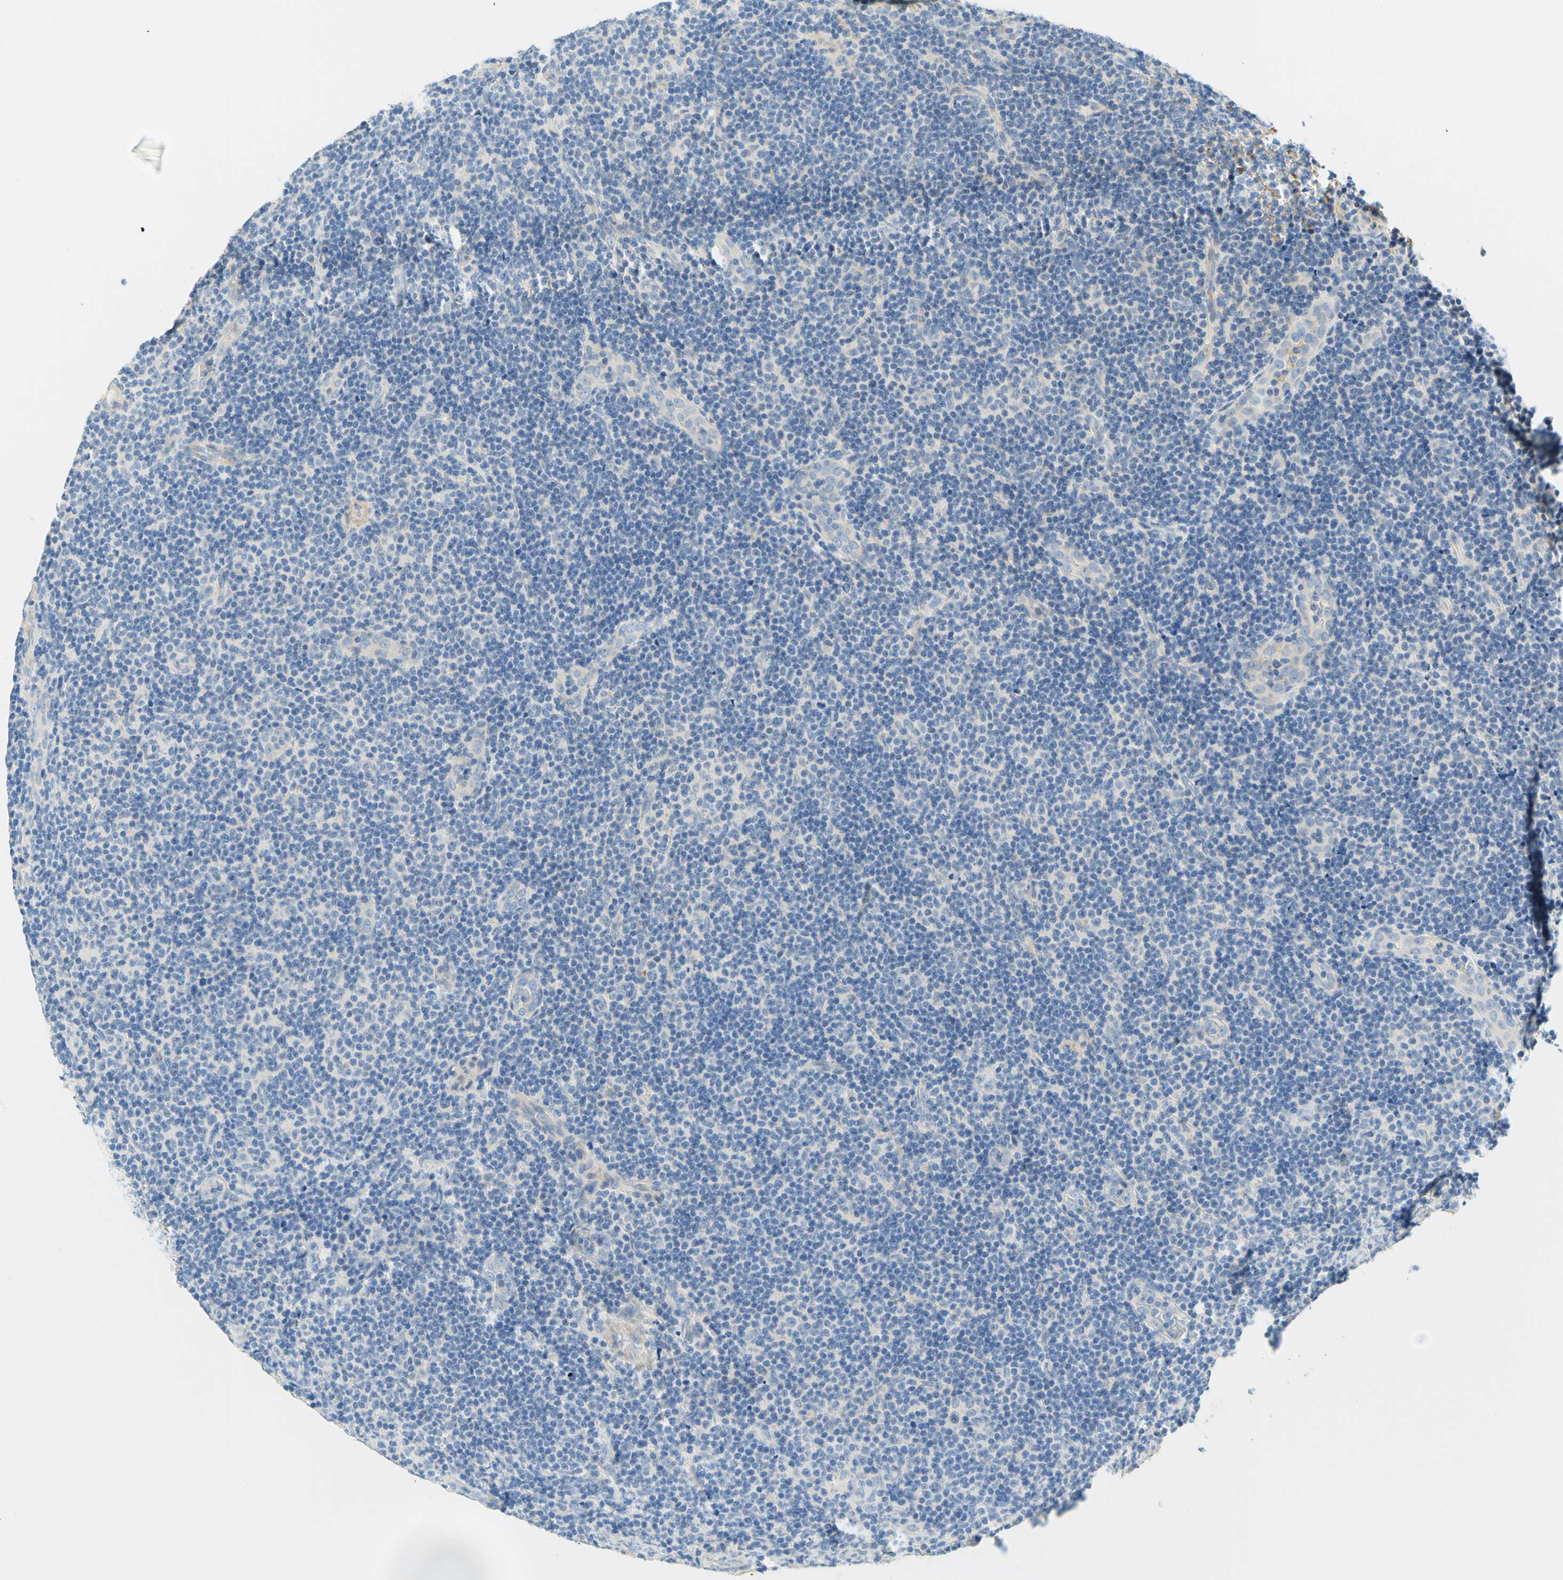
{"staining": {"intensity": "negative", "quantity": "none", "location": "none"}, "tissue": "lymphoma", "cell_type": "Tumor cells", "image_type": "cancer", "snomed": [{"axis": "morphology", "description": "Malignant lymphoma, non-Hodgkin's type, Low grade"}, {"axis": "topography", "description": "Lymph node"}], "caption": "IHC image of neoplastic tissue: low-grade malignant lymphoma, non-Hodgkin's type stained with DAB demonstrates no significant protein positivity in tumor cells.", "gene": "ENTREP2", "patient": {"sex": "male", "age": 83}}